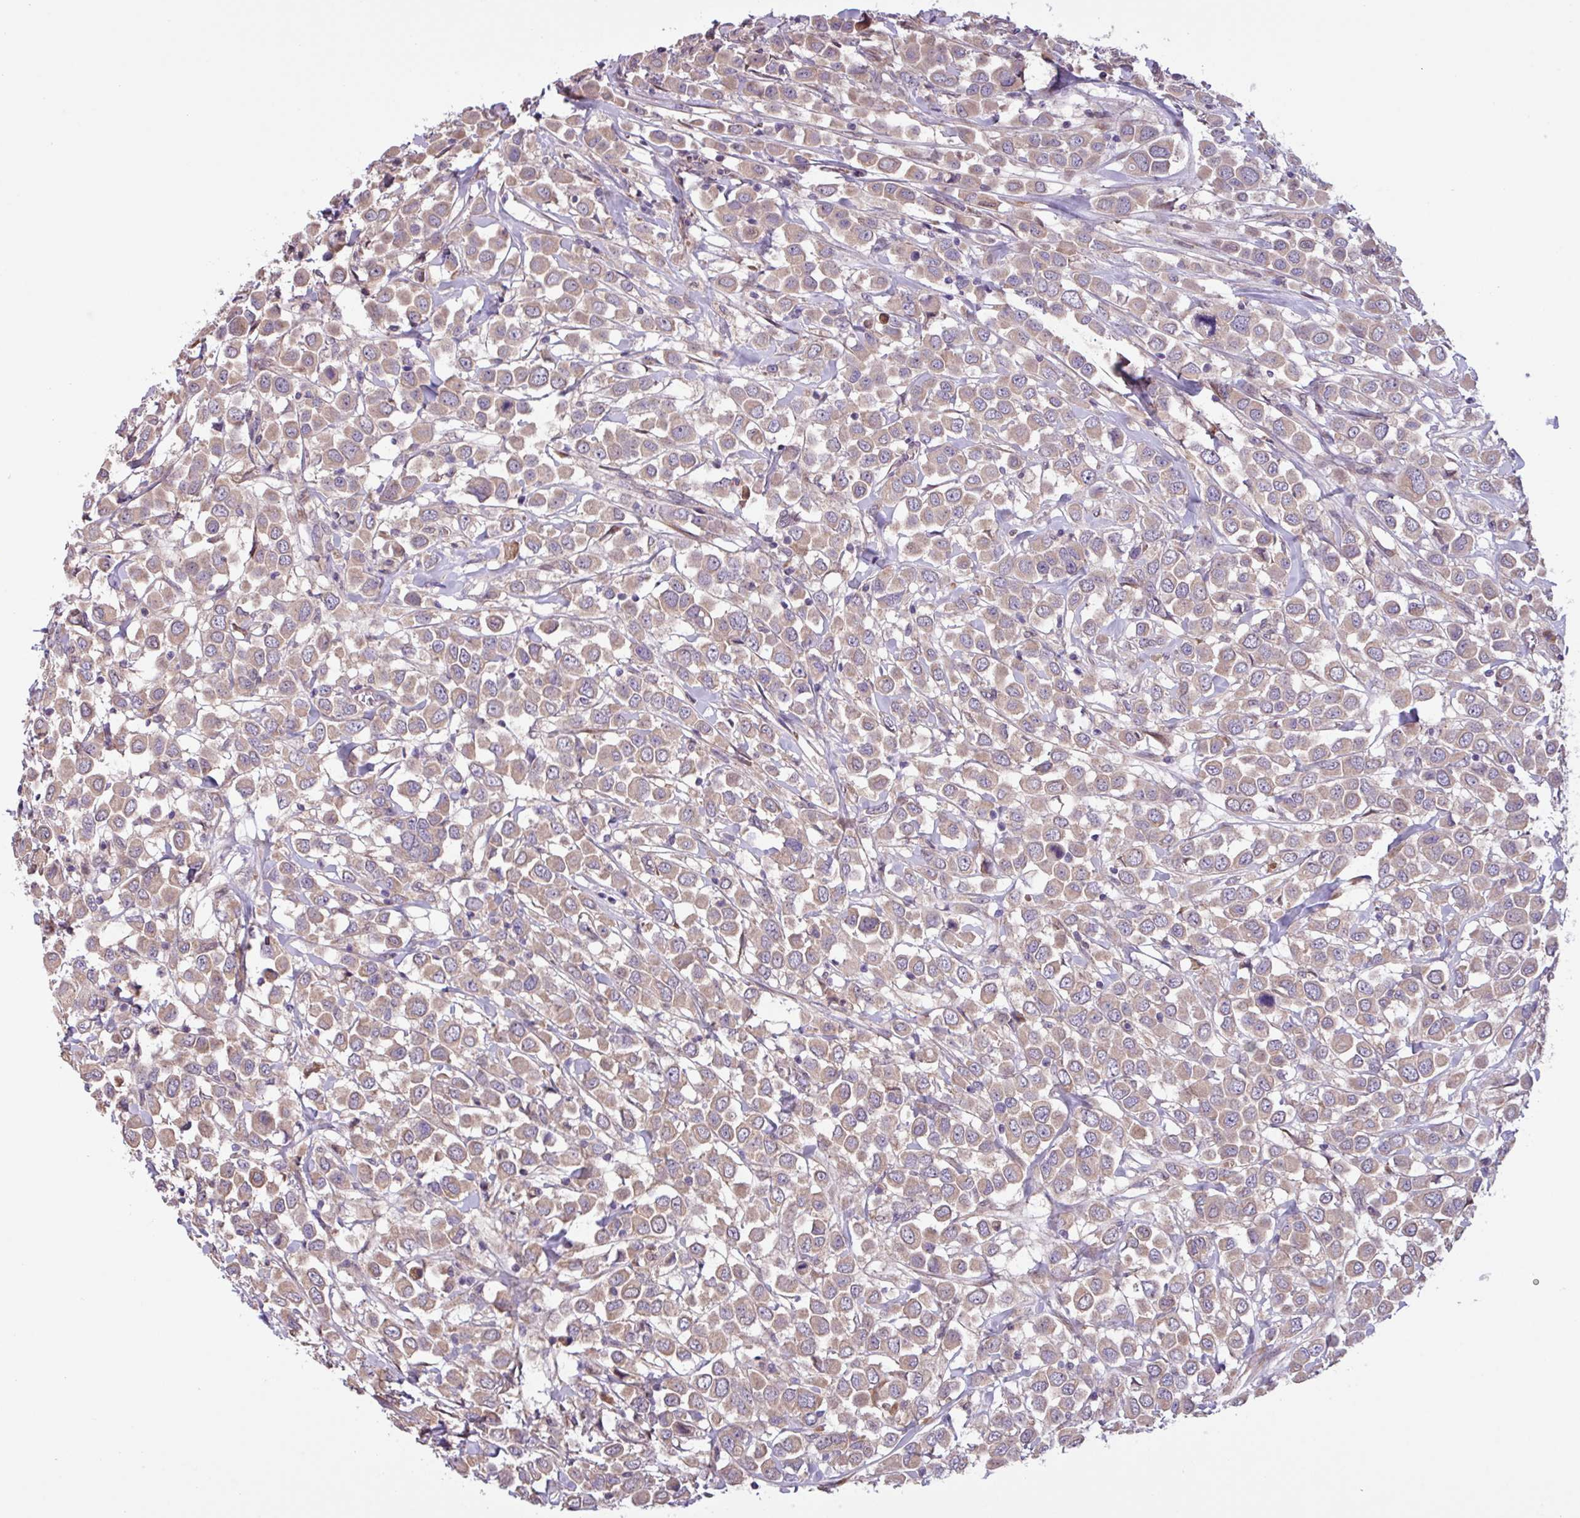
{"staining": {"intensity": "weak", "quantity": ">75%", "location": "cytoplasmic/membranous"}, "tissue": "breast cancer", "cell_type": "Tumor cells", "image_type": "cancer", "snomed": [{"axis": "morphology", "description": "Duct carcinoma"}, {"axis": "topography", "description": "Breast"}], "caption": "Tumor cells reveal low levels of weak cytoplasmic/membranous expression in approximately >75% of cells in breast cancer.", "gene": "C20orf27", "patient": {"sex": "female", "age": 61}}